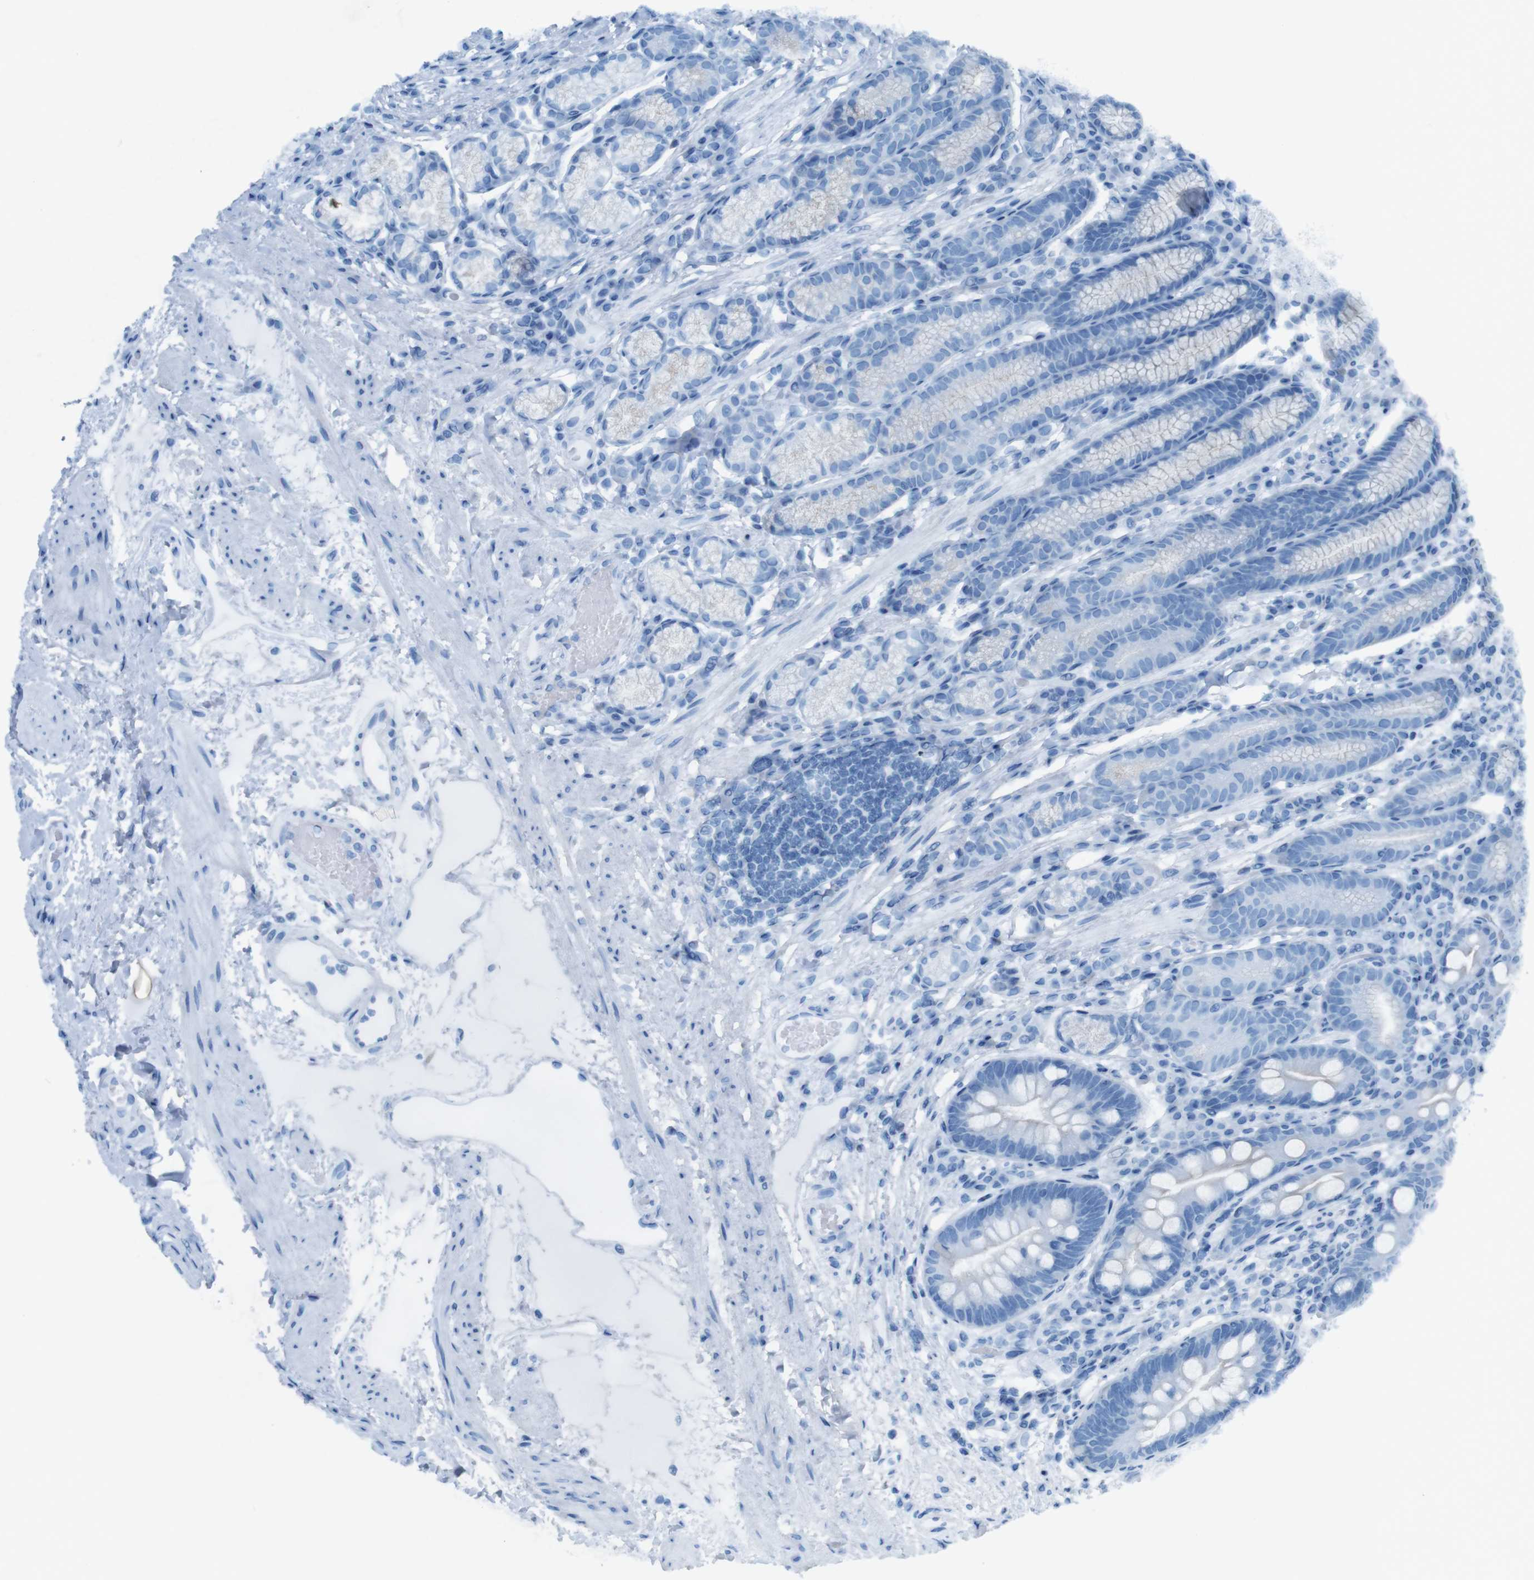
{"staining": {"intensity": "weak", "quantity": "25%-75%", "location": "cytoplasmic/membranous"}, "tissue": "stomach", "cell_type": "Glandular cells", "image_type": "normal", "snomed": [{"axis": "morphology", "description": "Normal tissue, NOS"}, {"axis": "topography", "description": "Stomach, lower"}], "caption": "Glandular cells demonstrate low levels of weak cytoplasmic/membranous positivity in approximately 25%-75% of cells in unremarkable human stomach. (Brightfield microscopy of DAB IHC at high magnification).", "gene": "MOGAT3", "patient": {"sex": "male", "age": 52}}